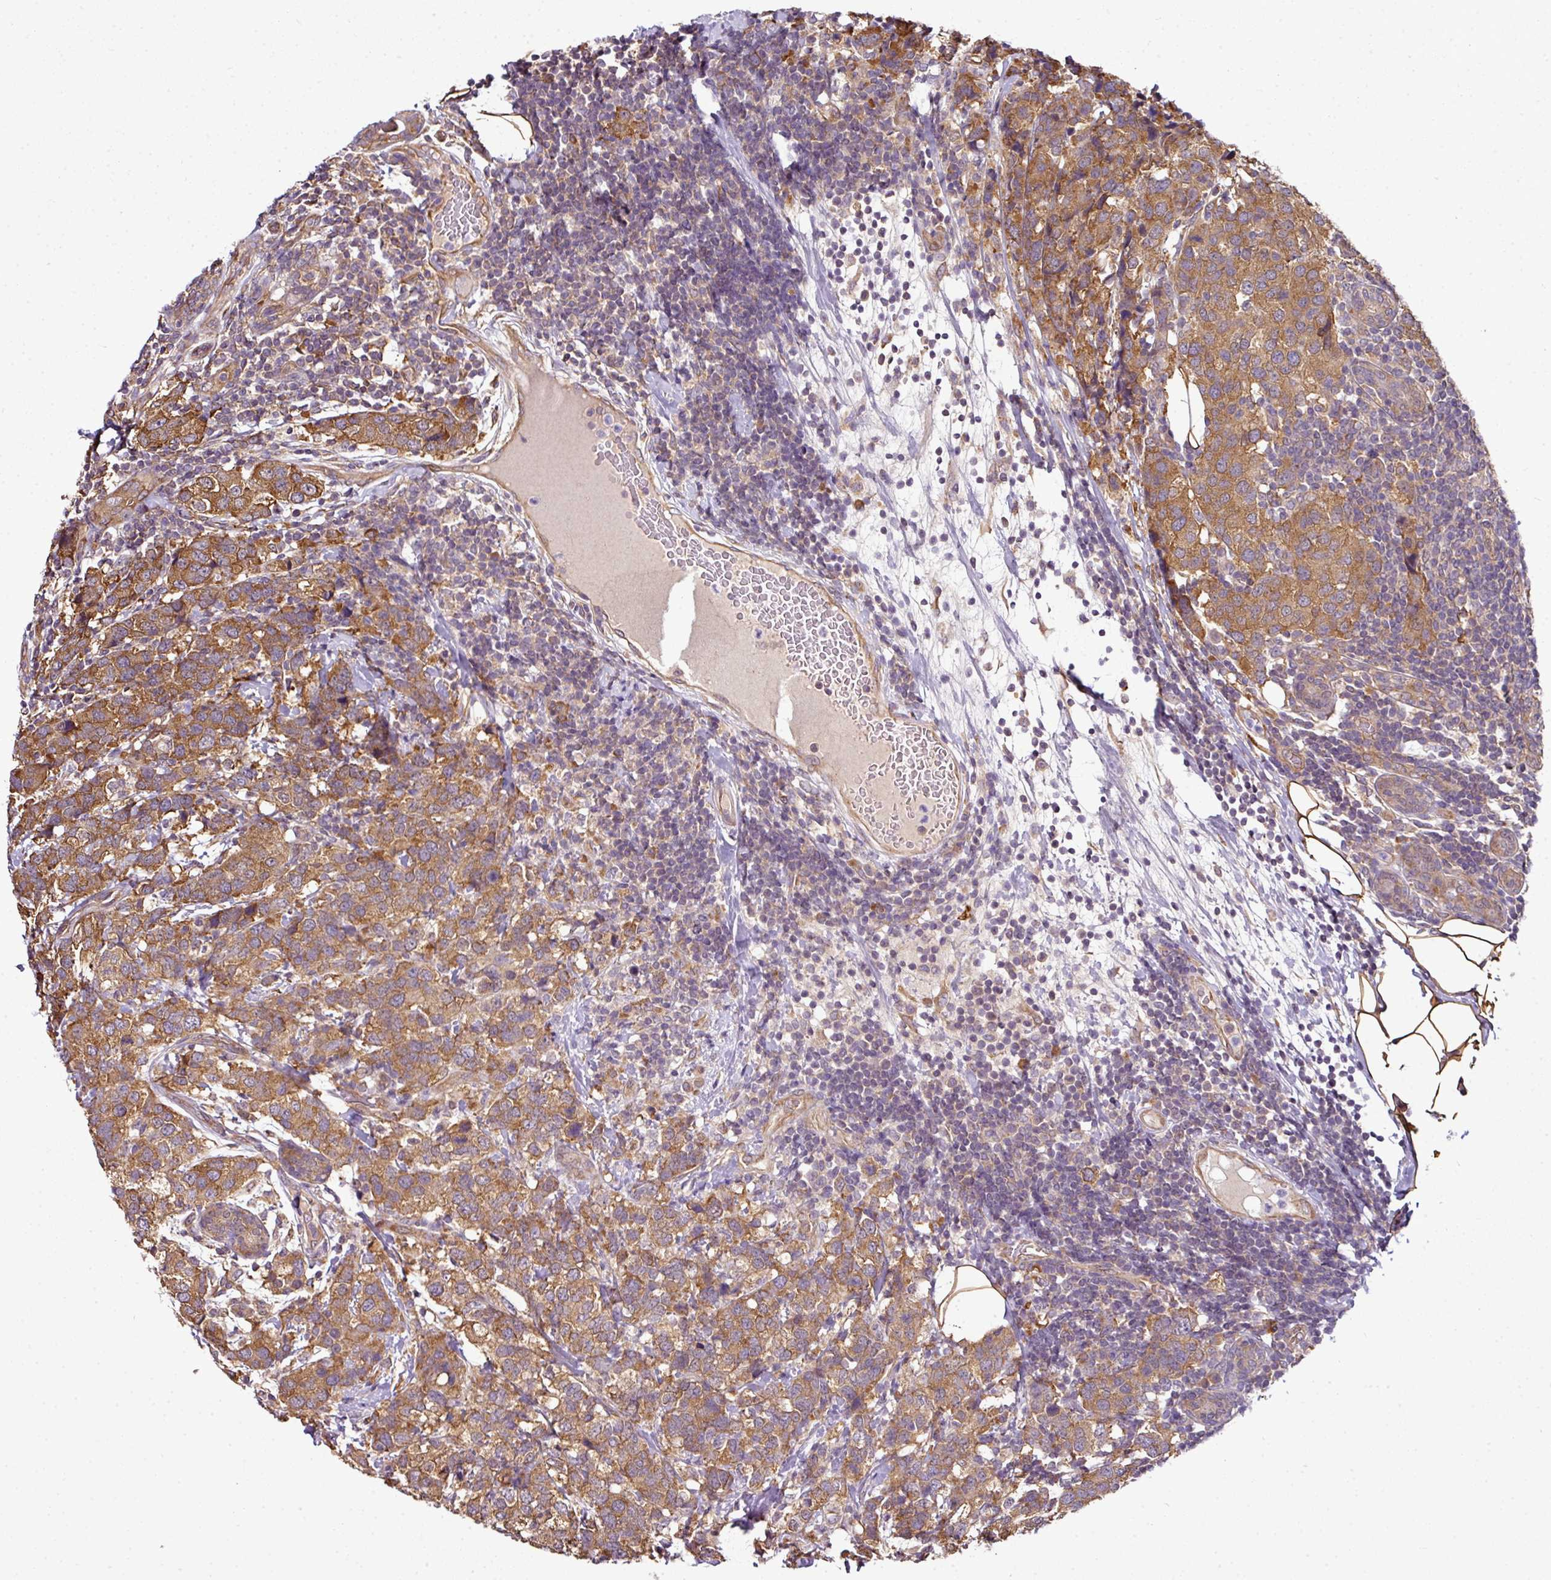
{"staining": {"intensity": "moderate", "quantity": ">75%", "location": "cytoplasmic/membranous"}, "tissue": "breast cancer", "cell_type": "Tumor cells", "image_type": "cancer", "snomed": [{"axis": "morphology", "description": "Lobular carcinoma"}, {"axis": "topography", "description": "Breast"}], "caption": "Immunohistochemistry of breast cancer (lobular carcinoma) exhibits medium levels of moderate cytoplasmic/membranous expression in approximately >75% of tumor cells.", "gene": "RBM4B", "patient": {"sex": "female", "age": 59}}